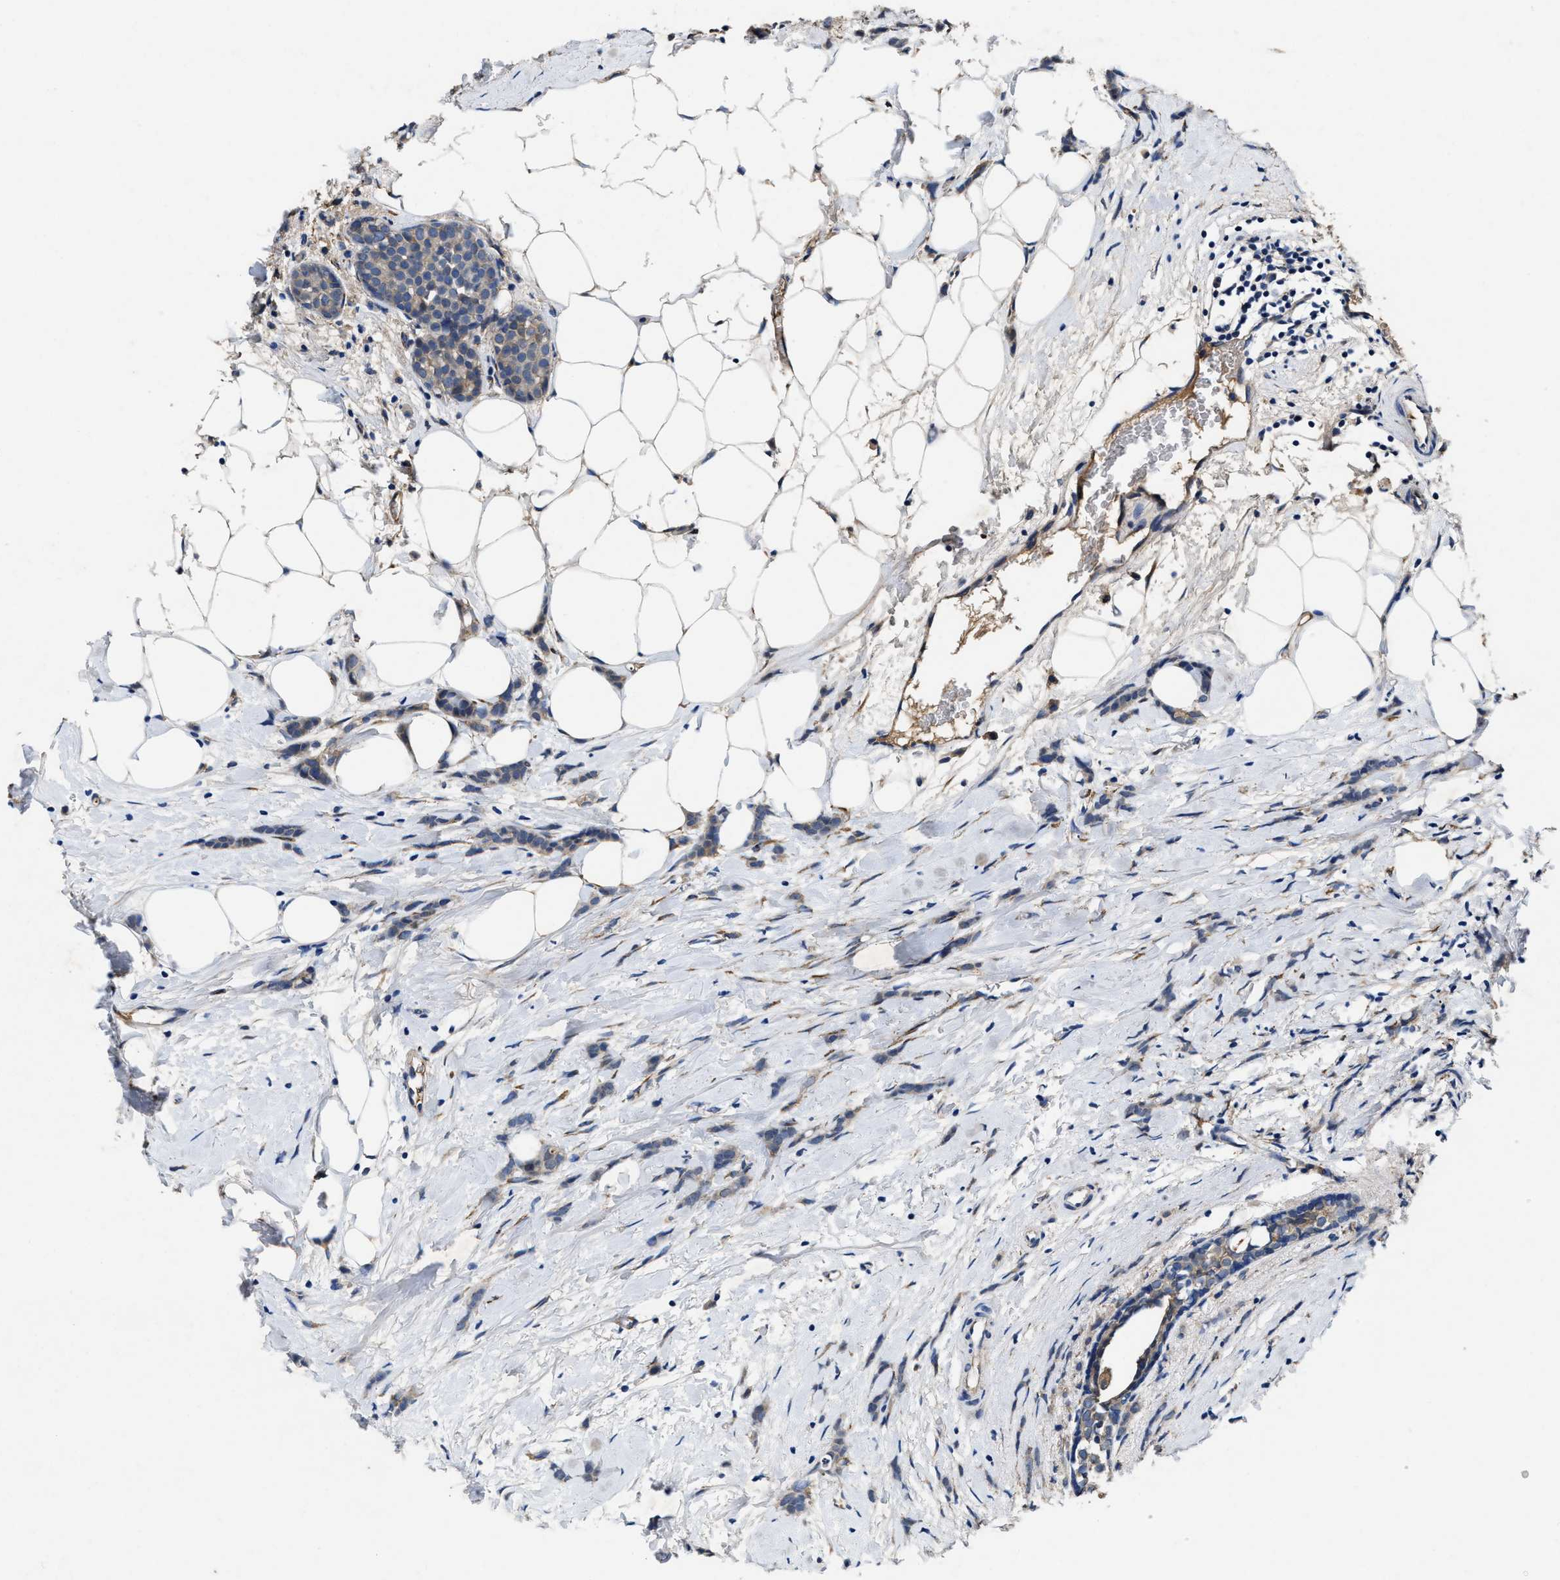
{"staining": {"intensity": "weak", "quantity": ">75%", "location": "cytoplasmic/membranous"}, "tissue": "breast cancer", "cell_type": "Tumor cells", "image_type": "cancer", "snomed": [{"axis": "morphology", "description": "Lobular carcinoma, in situ"}, {"axis": "morphology", "description": "Lobular carcinoma"}, {"axis": "topography", "description": "Breast"}], "caption": "Immunohistochemistry of human breast cancer (lobular carcinoma in situ) reveals low levels of weak cytoplasmic/membranous positivity in about >75% of tumor cells. (DAB (3,3'-diaminobenzidine) IHC, brown staining for protein, blue staining for nuclei).", "gene": "IDNK", "patient": {"sex": "female", "age": 41}}